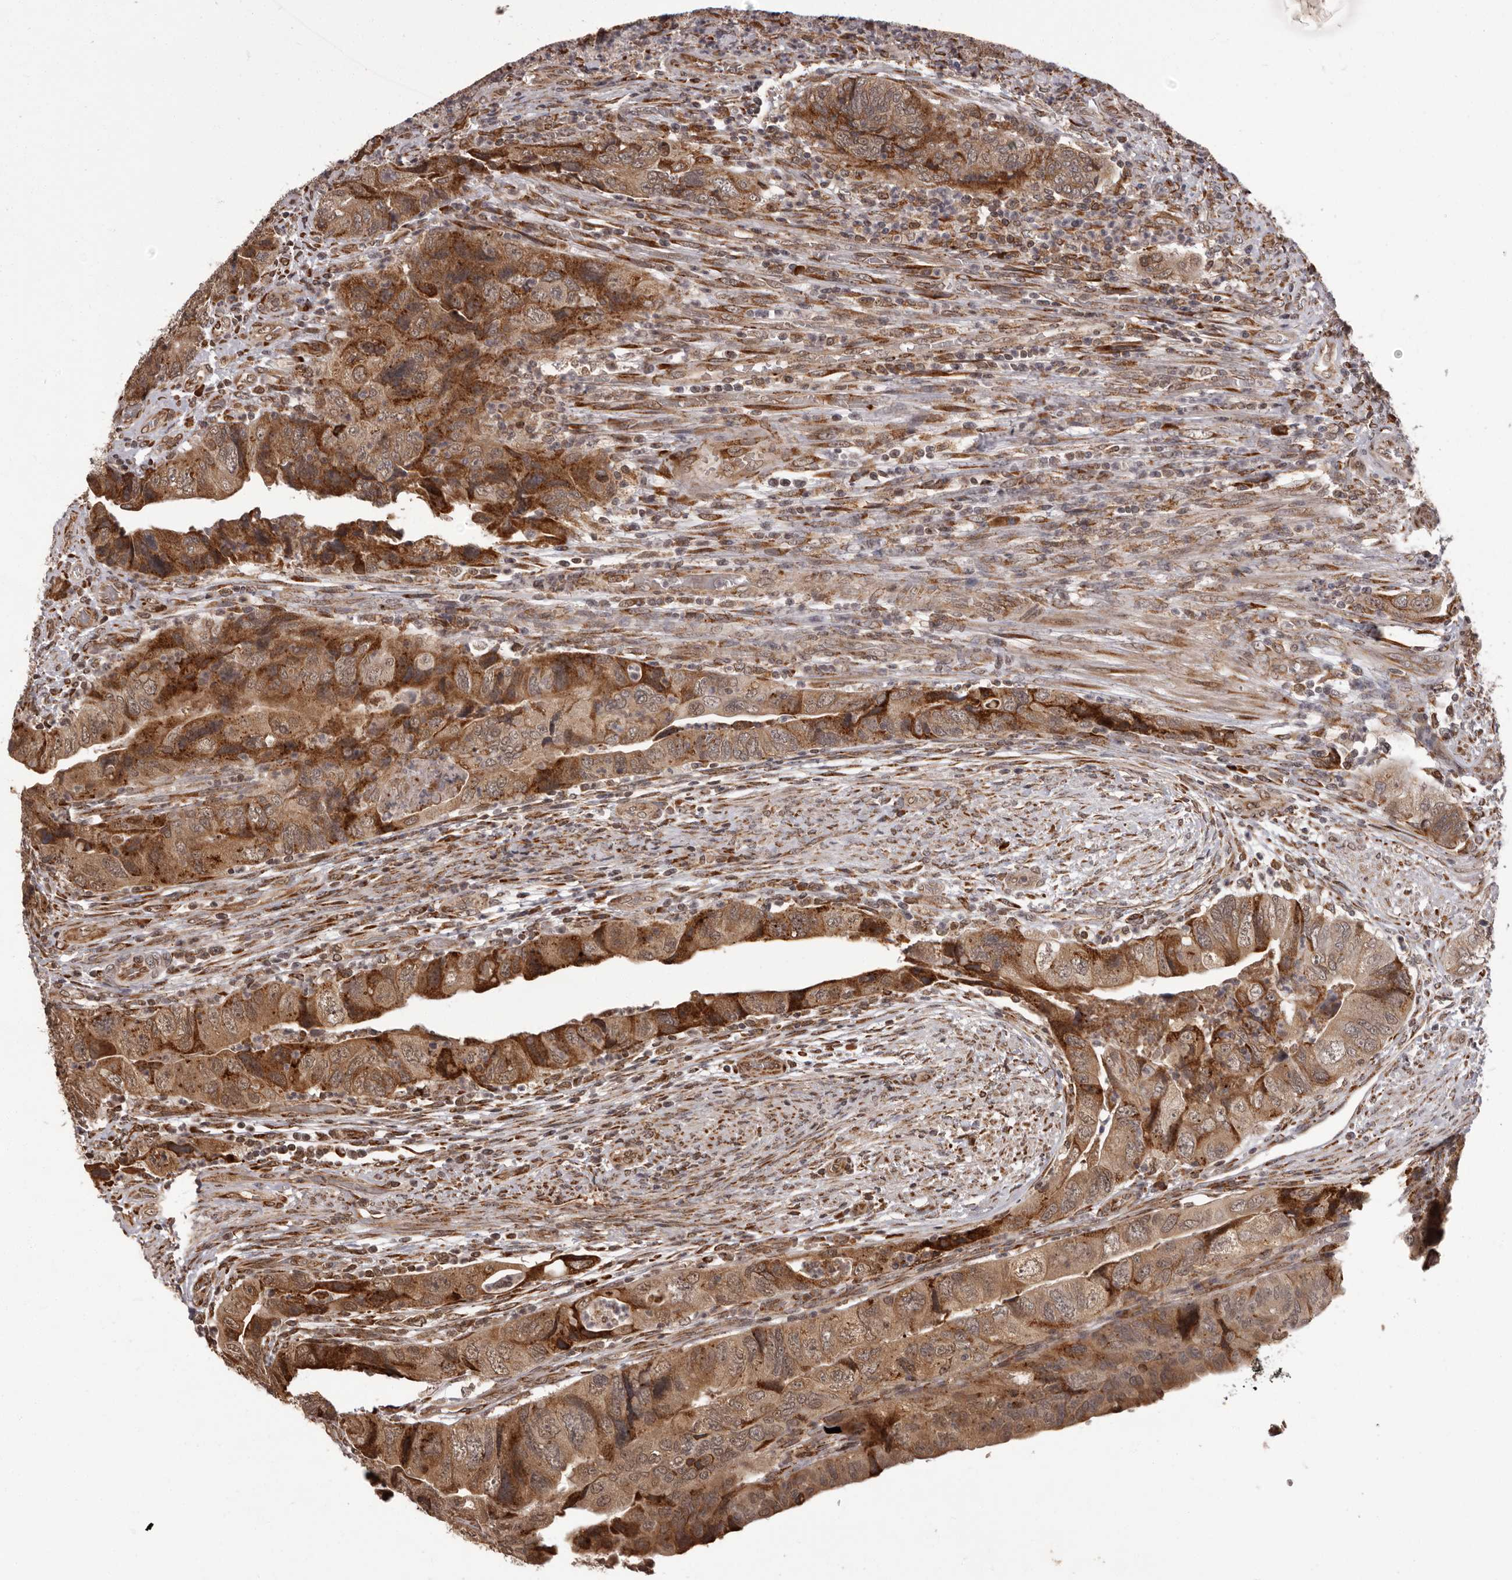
{"staining": {"intensity": "weak", "quantity": ">75%", "location": "cytoplasmic/membranous"}, "tissue": "colorectal cancer", "cell_type": "Tumor cells", "image_type": "cancer", "snomed": [{"axis": "morphology", "description": "Adenocarcinoma, NOS"}, {"axis": "topography", "description": "Rectum"}], "caption": "Immunohistochemical staining of human colorectal cancer (adenocarcinoma) displays low levels of weak cytoplasmic/membranous positivity in about >75% of tumor cells.", "gene": "IL32", "patient": {"sex": "male", "age": 63}}